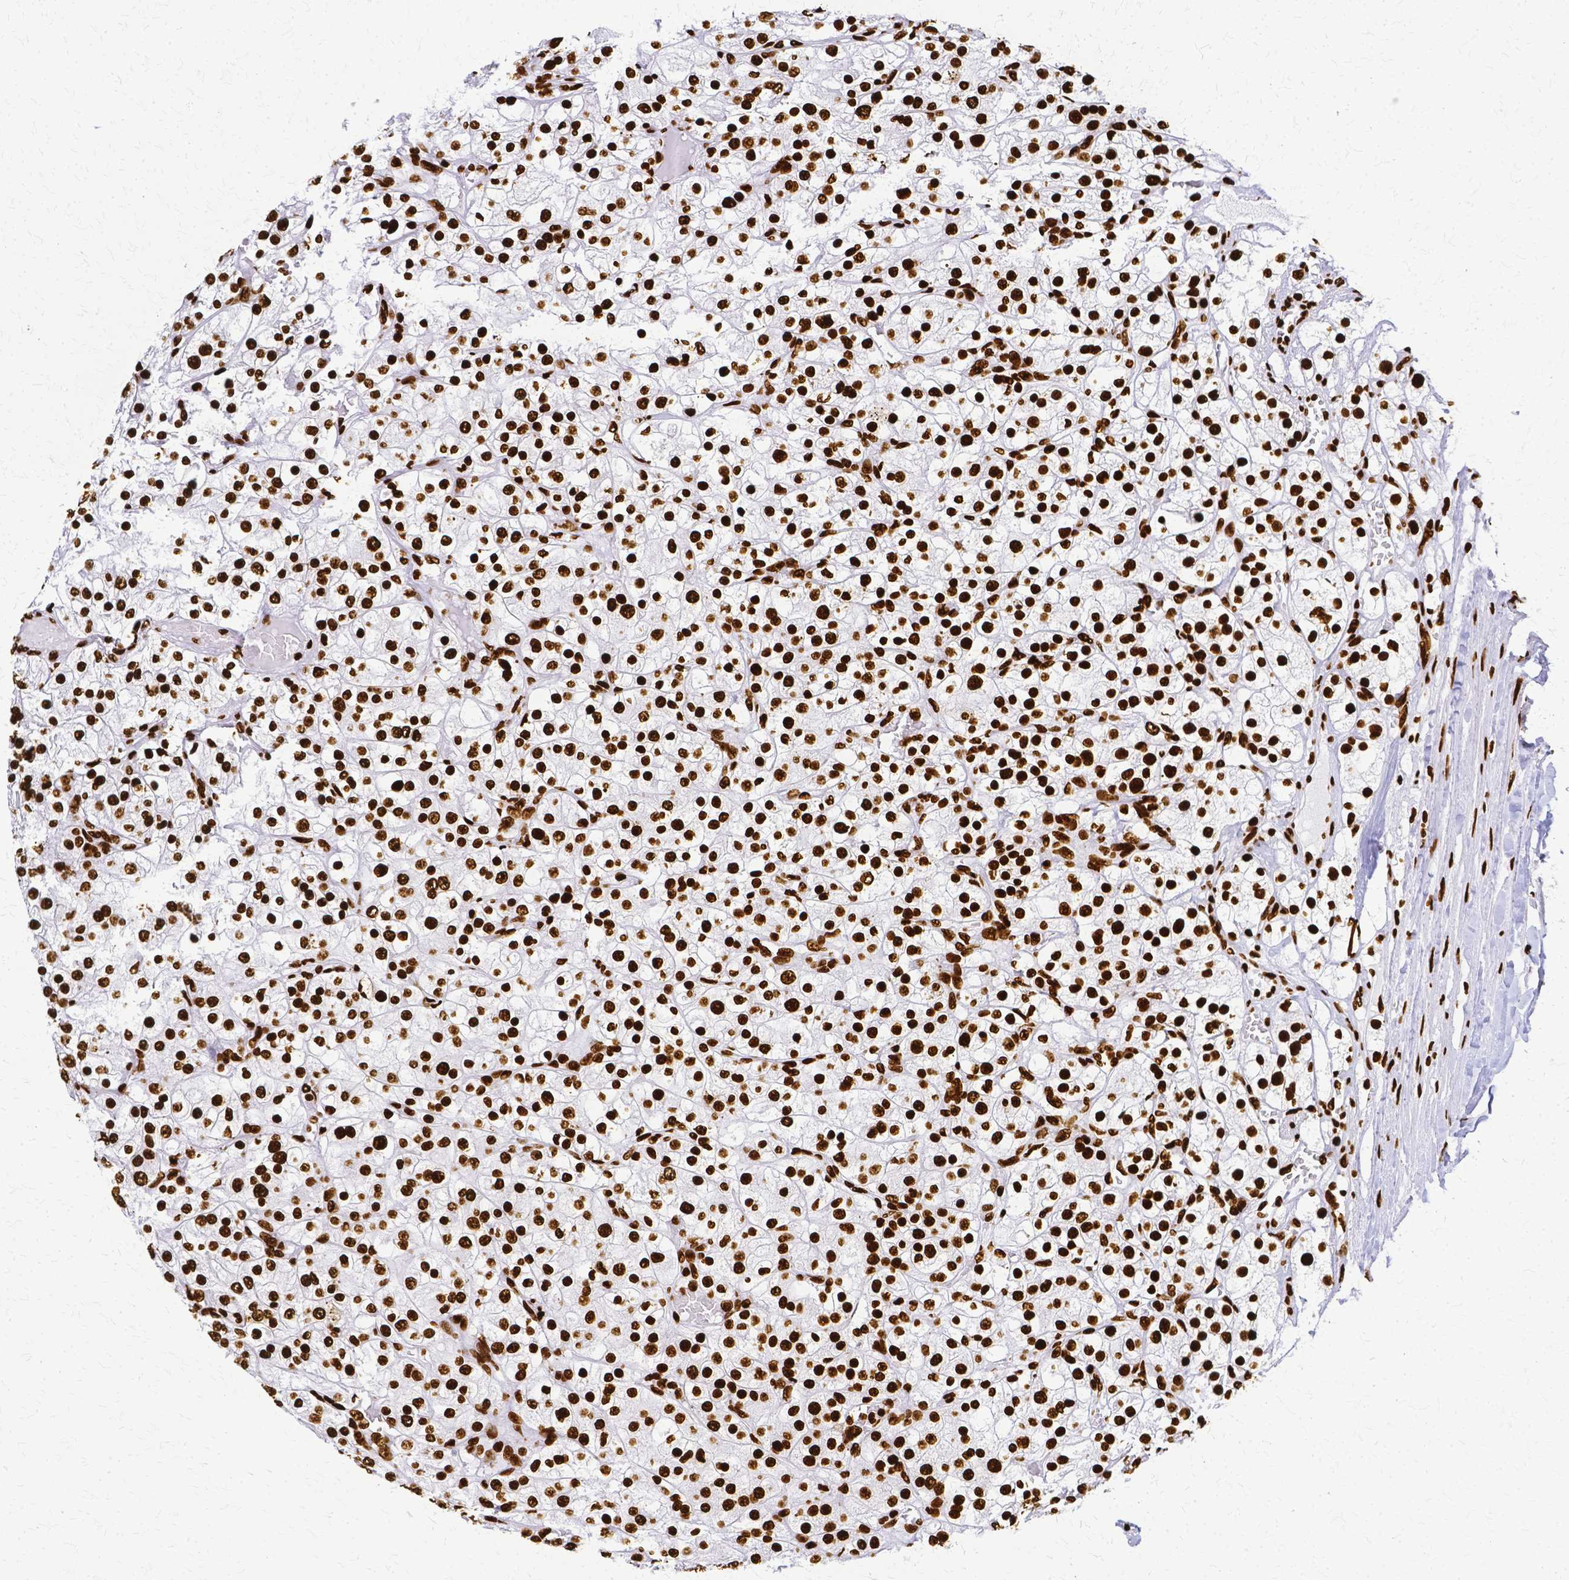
{"staining": {"intensity": "strong", "quantity": ">75%", "location": "nuclear"}, "tissue": "renal cancer", "cell_type": "Tumor cells", "image_type": "cancer", "snomed": [{"axis": "morphology", "description": "Adenocarcinoma, NOS"}, {"axis": "topography", "description": "Kidney"}], "caption": "Approximately >75% of tumor cells in renal cancer exhibit strong nuclear protein positivity as visualized by brown immunohistochemical staining.", "gene": "SFPQ", "patient": {"sex": "male", "age": 80}}